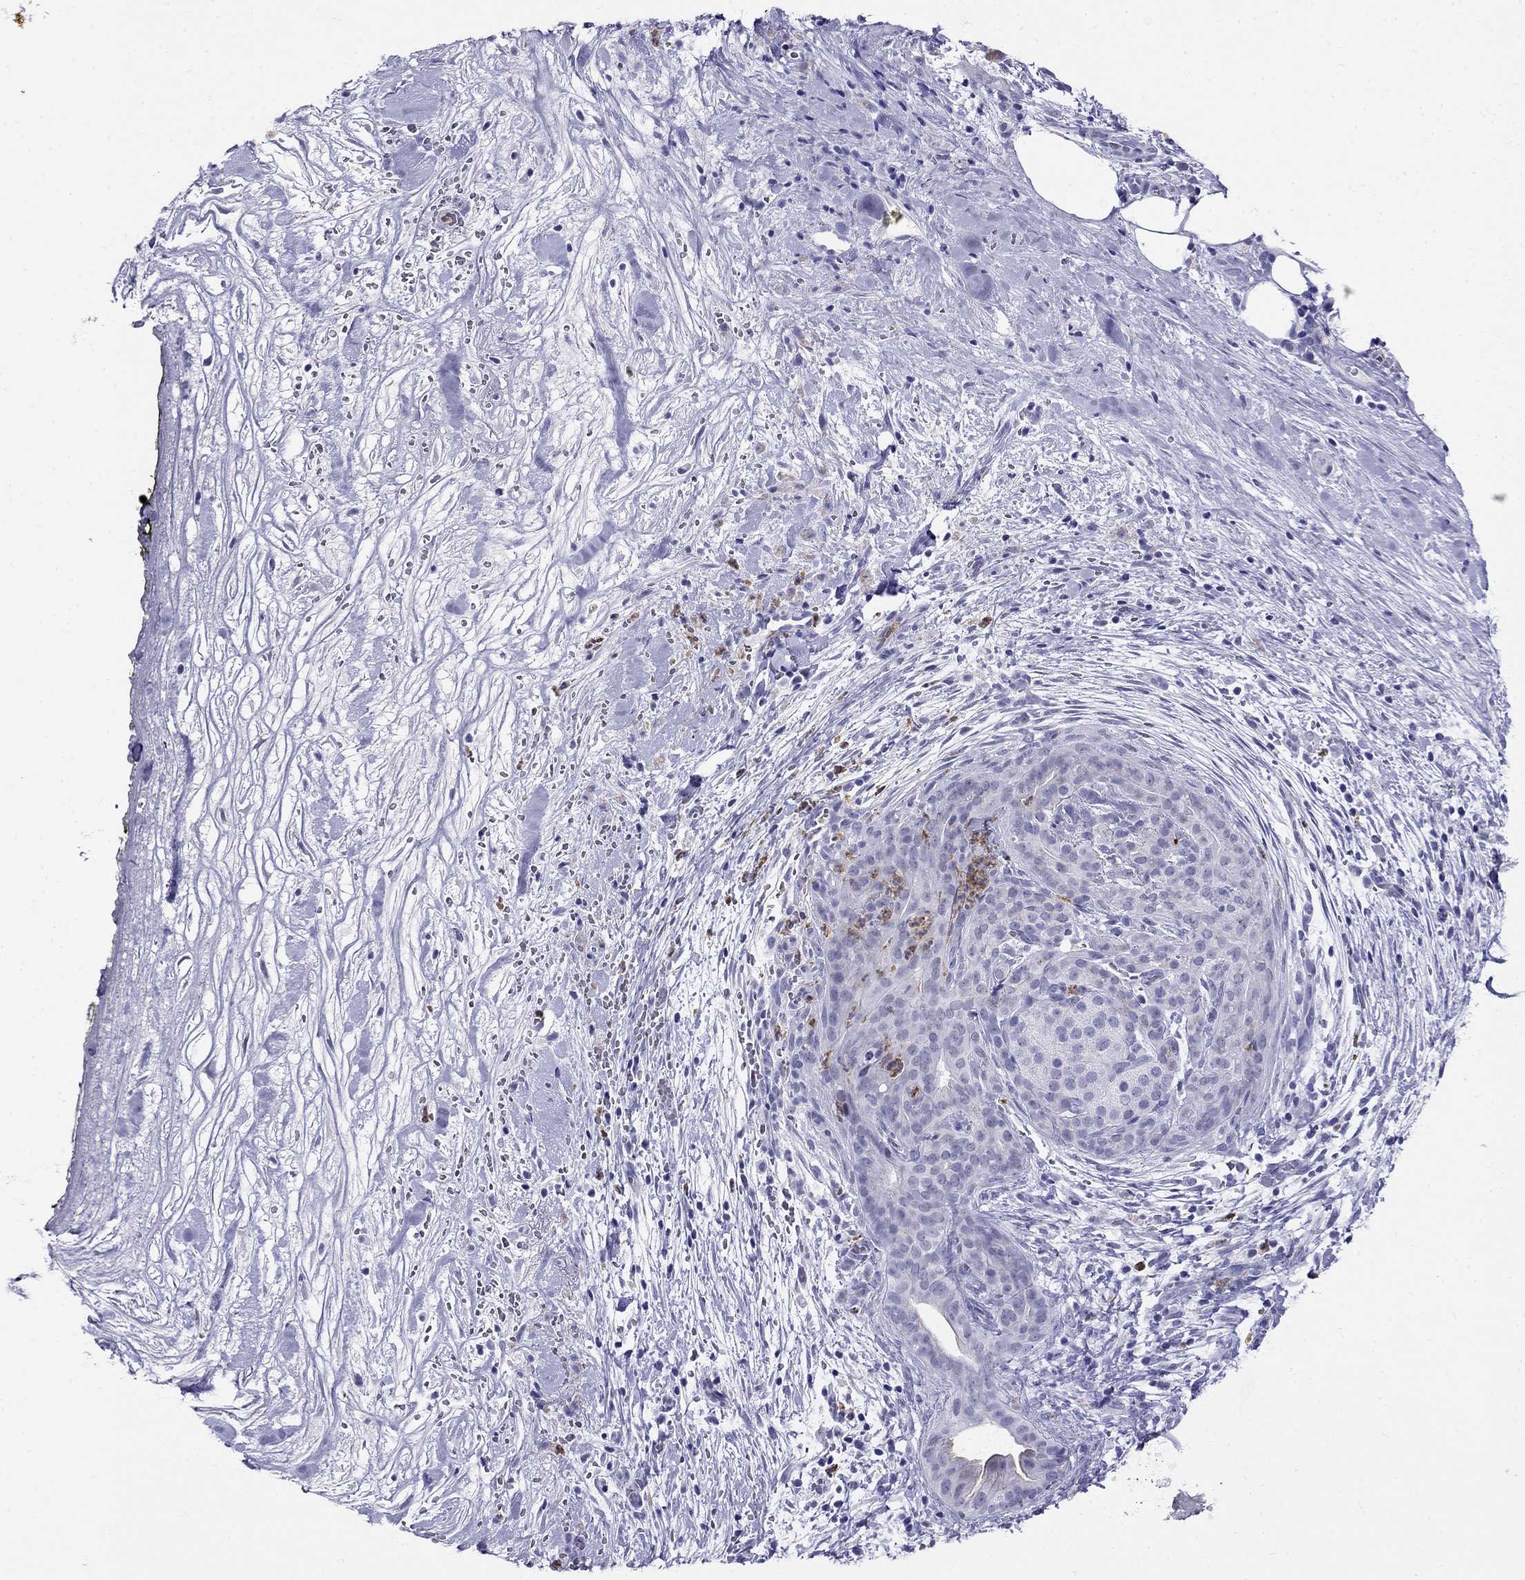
{"staining": {"intensity": "negative", "quantity": "none", "location": "none"}, "tissue": "pancreatic cancer", "cell_type": "Tumor cells", "image_type": "cancer", "snomed": [{"axis": "morphology", "description": "Adenocarcinoma, NOS"}, {"axis": "topography", "description": "Pancreas"}], "caption": "This is a micrograph of IHC staining of adenocarcinoma (pancreatic), which shows no staining in tumor cells. (Brightfield microscopy of DAB IHC at high magnification).", "gene": "PPP1R36", "patient": {"sex": "male", "age": 44}}